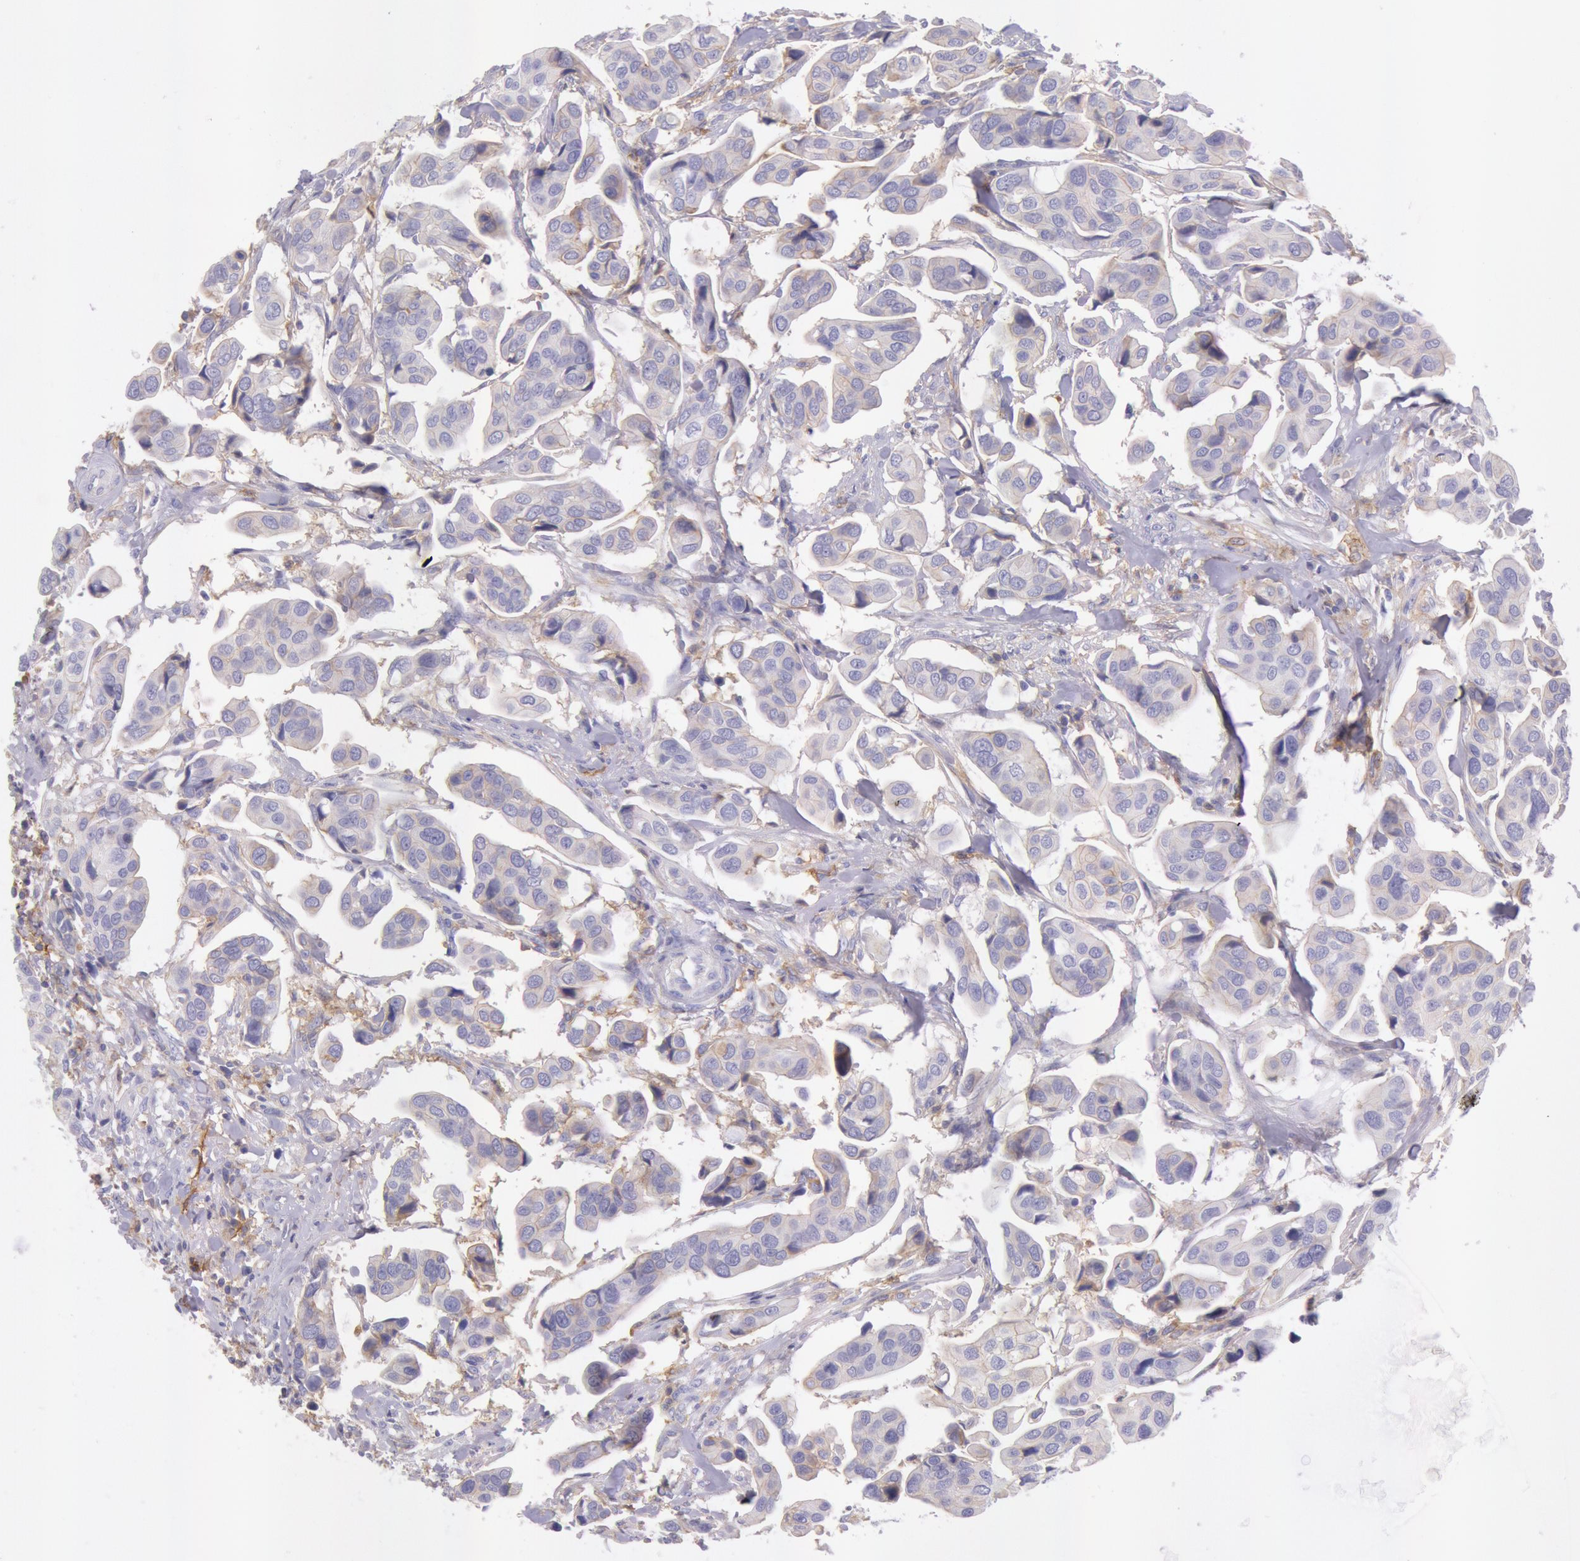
{"staining": {"intensity": "weak", "quantity": "<25%", "location": "cytoplasmic/membranous"}, "tissue": "urothelial cancer", "cell_type": "Tumor cells", "image_type": "cancer", "snomed": [{"axis": "morphology", "description": "Adenocarcinoma, NOS"}, {"axis": "topography", "description": "Urinary bladder"}], "caption": "Human adenocarcinoma stained for a protein using IHC shows no staining in tumor cells.", "gene": "LYN", "patient": {"sex": "male", "age": 61}}